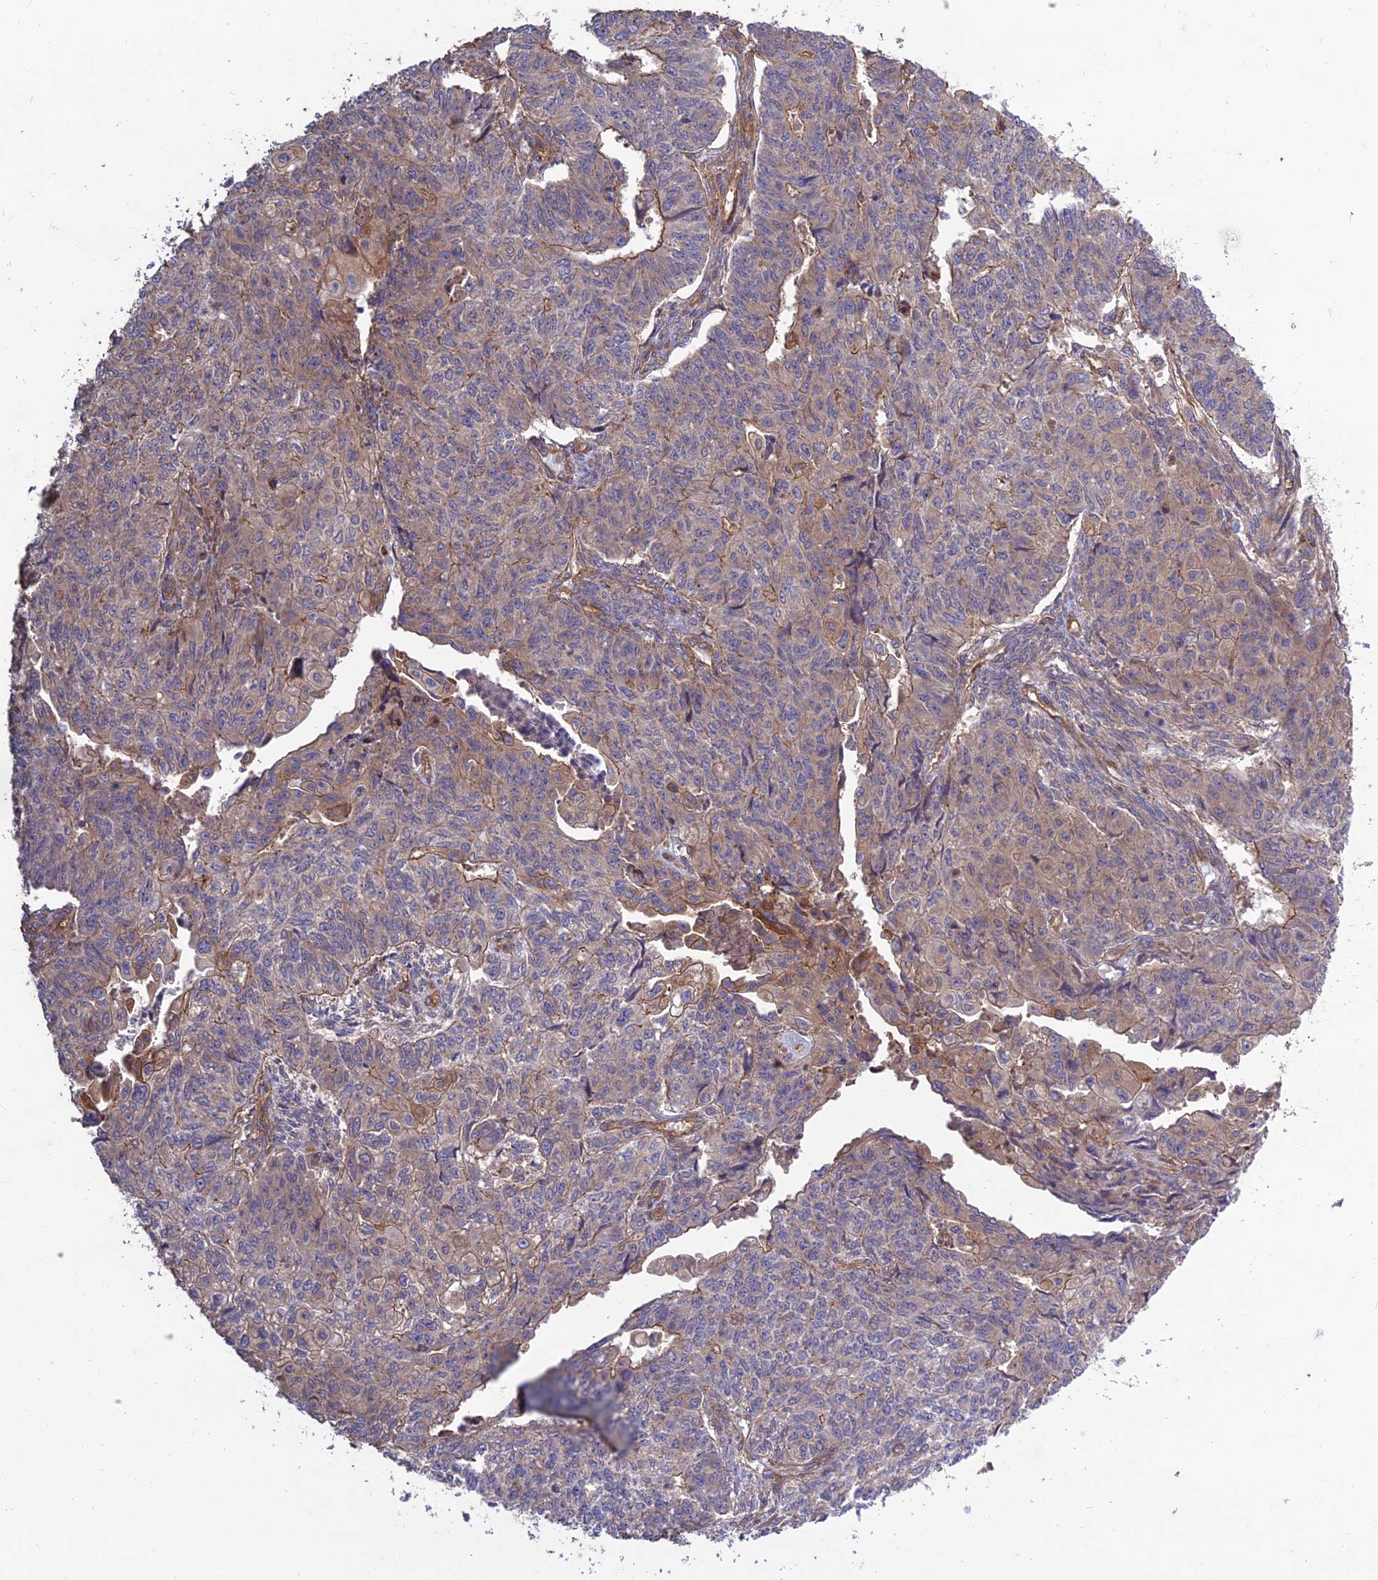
{"staining": {"intensity": "weak", "quantity": "<25%", "location": "cytoplasmic/membranous"}, "tissue": "endometrial cancer", "cell_type": "Tumor cells", "image_type": "cancer", "snomed": [{"axis": "morphology", "description": "Adenocarcinoma, NOS"}, {"axis": "topography", "description": "Endometrium"}], "caption": "Tumor cells show no significant positivity in endometrial cancer (adenocarcinoma).", "gene": "TMEM131L", "patient": {"sex": "female", "age": 32}}